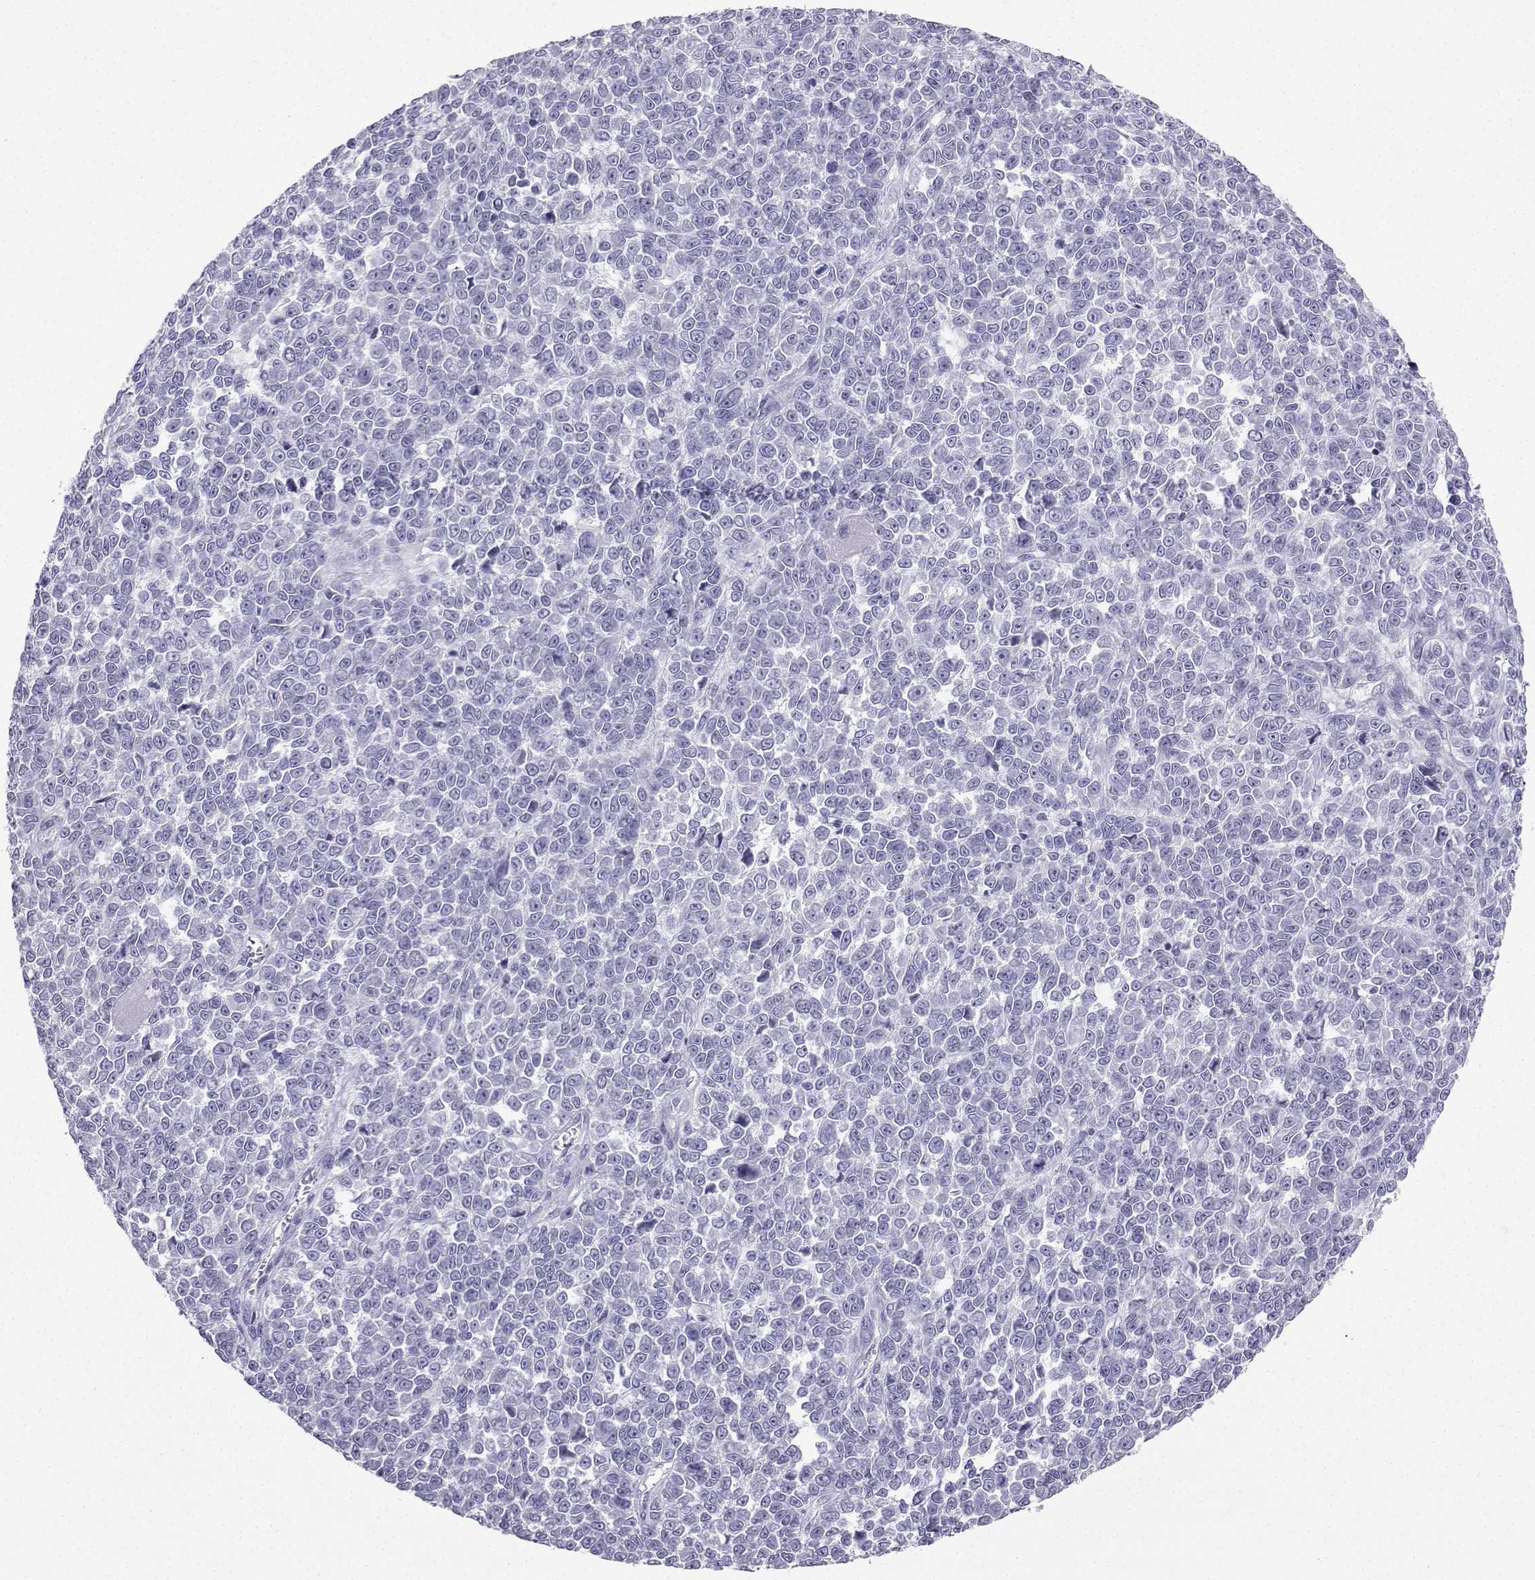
{"staining": {"intensity": "negative", "quantity": "none", "location": "none"}, "tissue": "melanoma", "cell_type": "Tumor cells", "image_type": "cancer", "snomed": [{"axis": "morphology", "description": "Malignant melanoma, NOS"}, {"axis": "topography", "description": "Skin"}], "caption": "Image shows no significant protein positivity in tumor cells of malignant melanoma.", "gene": "SLC18A2", "patient": {"sex": "female", "age": 95}}